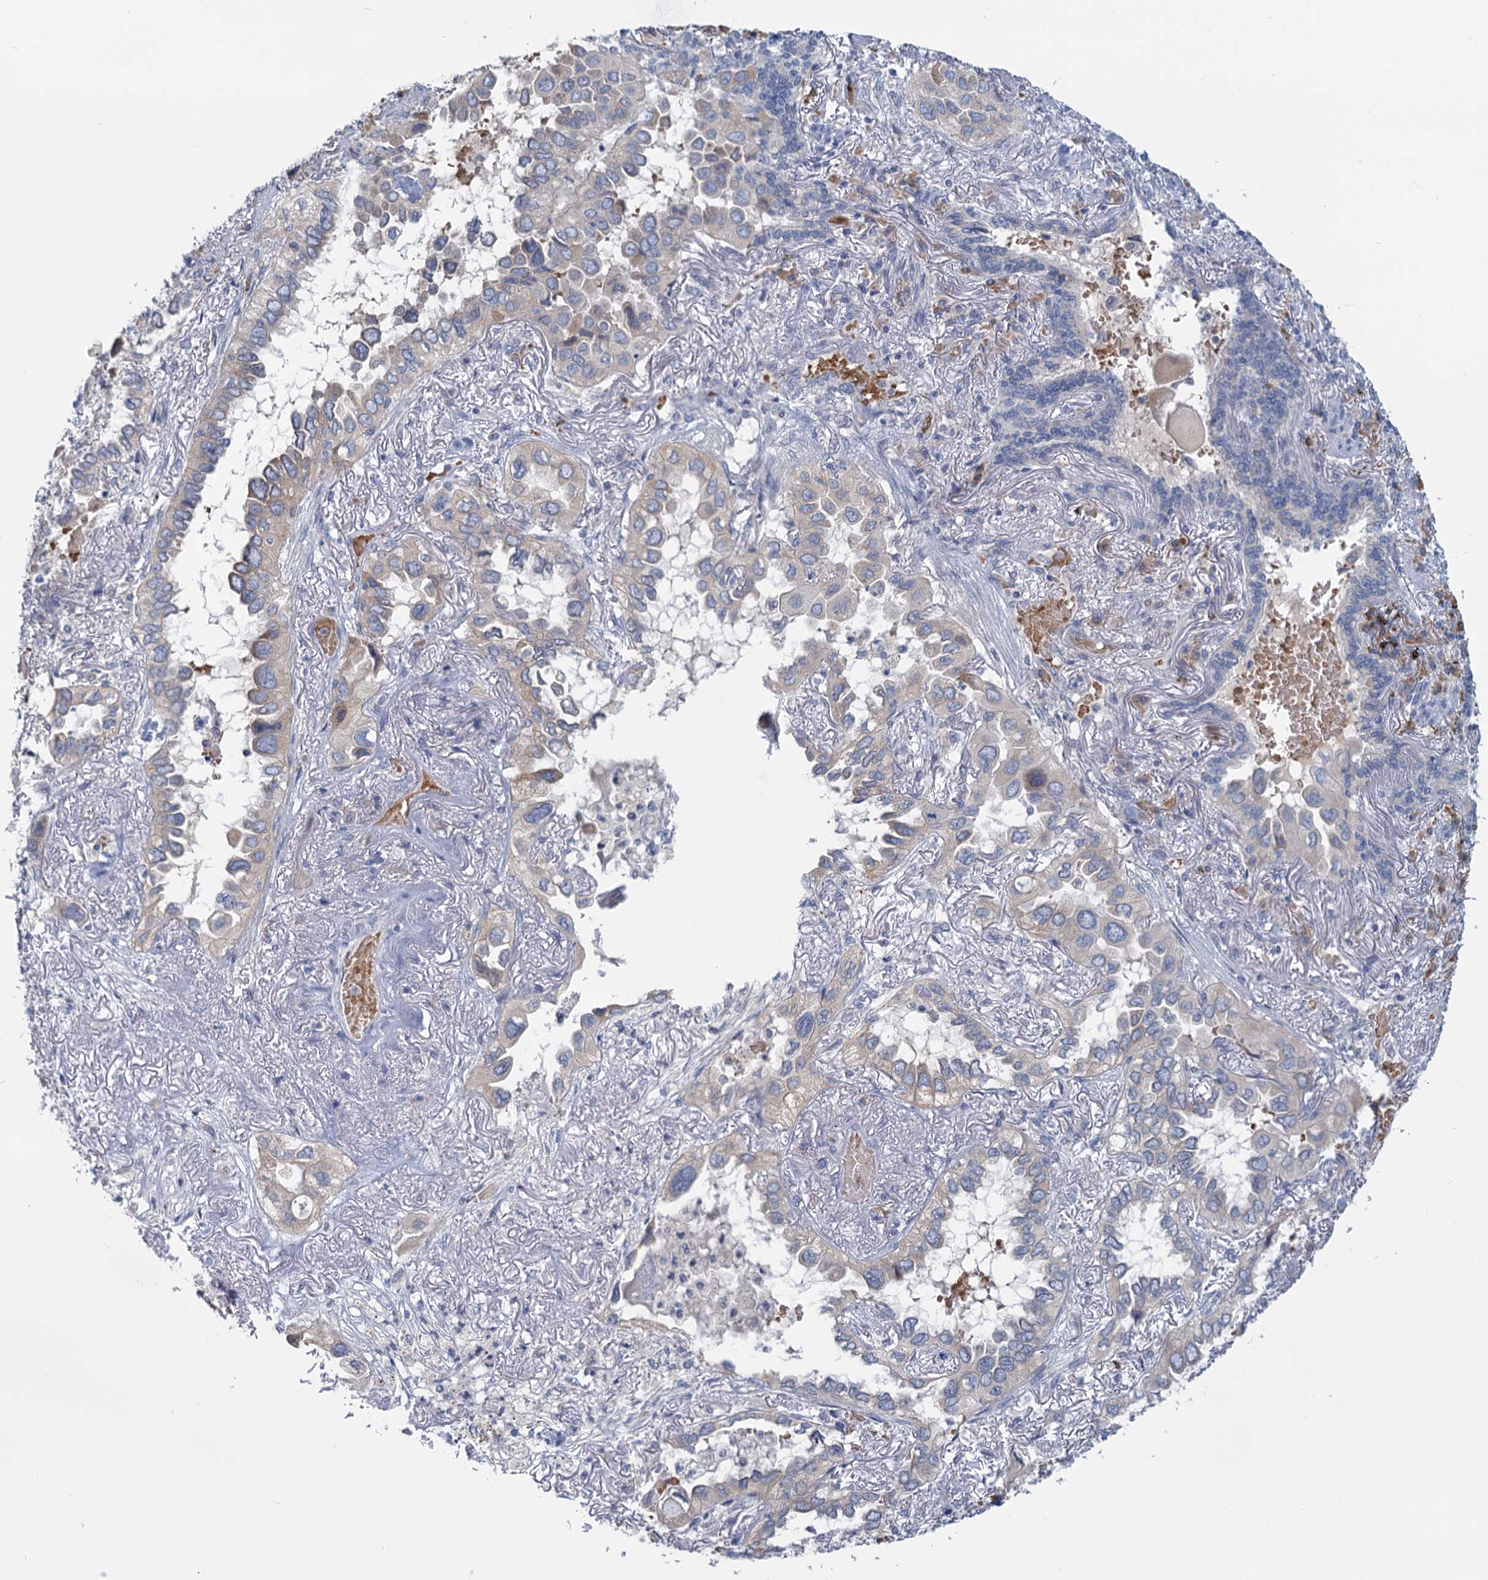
{"staining": {"intensity": "weak", "quantity": "<25%", "location": "cytoplasmic/membranous"}, "tissue": "lung cancer", "cell_type": "Tumor cells", "image_type": "cancer", "snomed": [{"axis": "morphology", "description": "Adenocarcinoma, NOS"}, {"axis": "topography", "description": "Lung"}], "caption": "Tumor cells are negative for protein expression in human lung adenocarcinoma.", "gene": "ANKRD16", "patient": {"sex": "female", "age": 76}}